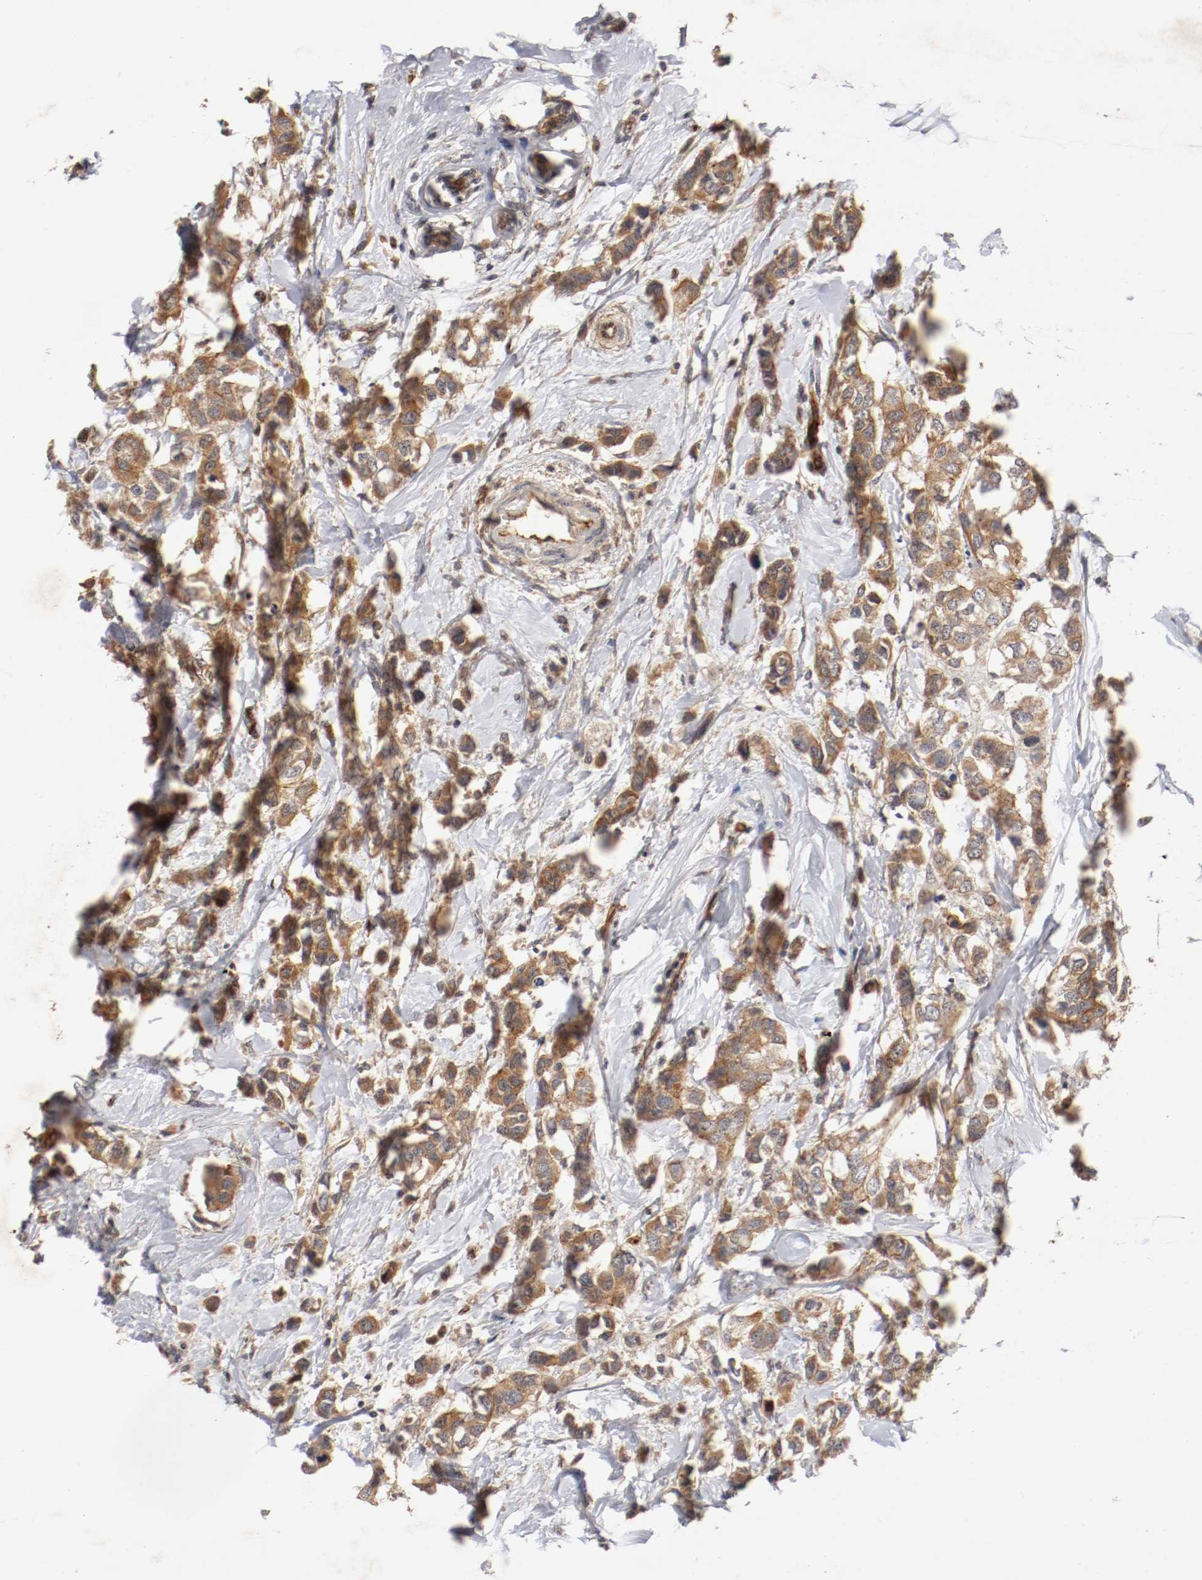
{"staining": {"intensity": "strong", "quantity": ">75%", "location": "cytoplasmic/membranous"}, "tissue": "breast cancer", "cell_type": "Tumor cells", "image_type": "cancer", "snomed": [{"axis": "morphology", "description": "Duct carcinoma"}, {"axis": "topography", "description": "Breast"}], "caption": "The micrograph reveals staining of breast cancer (invasive ductal carcinoma), revealing strong cytoplasmic/membranous protein expression (brown color) within tumor cells.", "gene": "TYK2", "patient": {"sex": "female", "age": 50}}